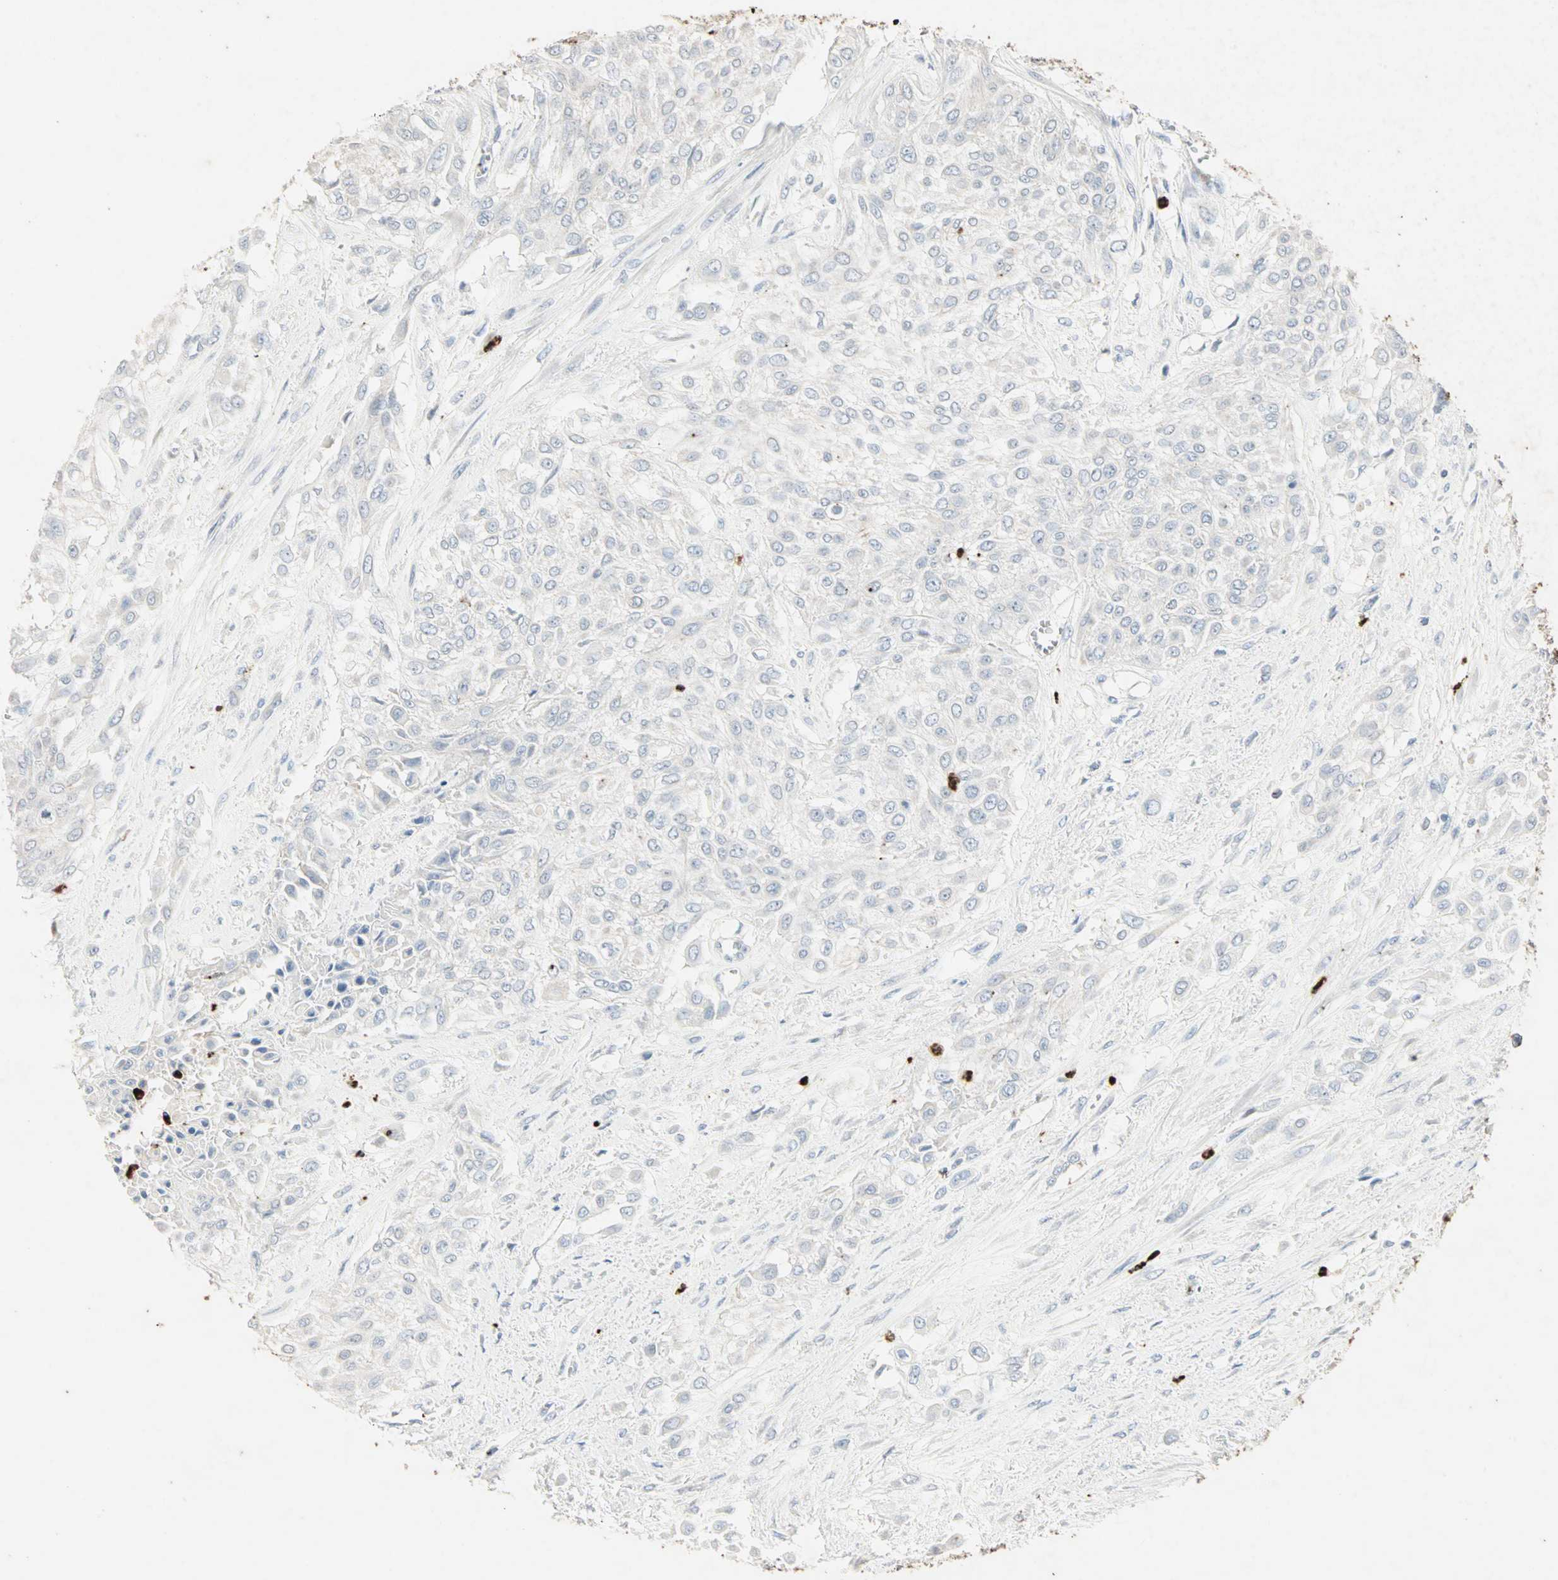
{"staining": {"intensity": "negative", "quantity": "none", "location": "none"}, "tissue": "urothelial cancer", "cell_type": "Tumor cells", "image_type": "cancer", "snomed": [{"axis": "morphology", "description": "Urothelial carcinoma, High grade"}, {"axis": "topography", "description": "Urinary bladder"}], "caption": "Immunohistochemical staining of human urothelial carcinoma (high-grade) demonstrates no significant expression in tumor cells.", "gene": "CEACAM6", "patient": {"sex": "male", "age": 57}}